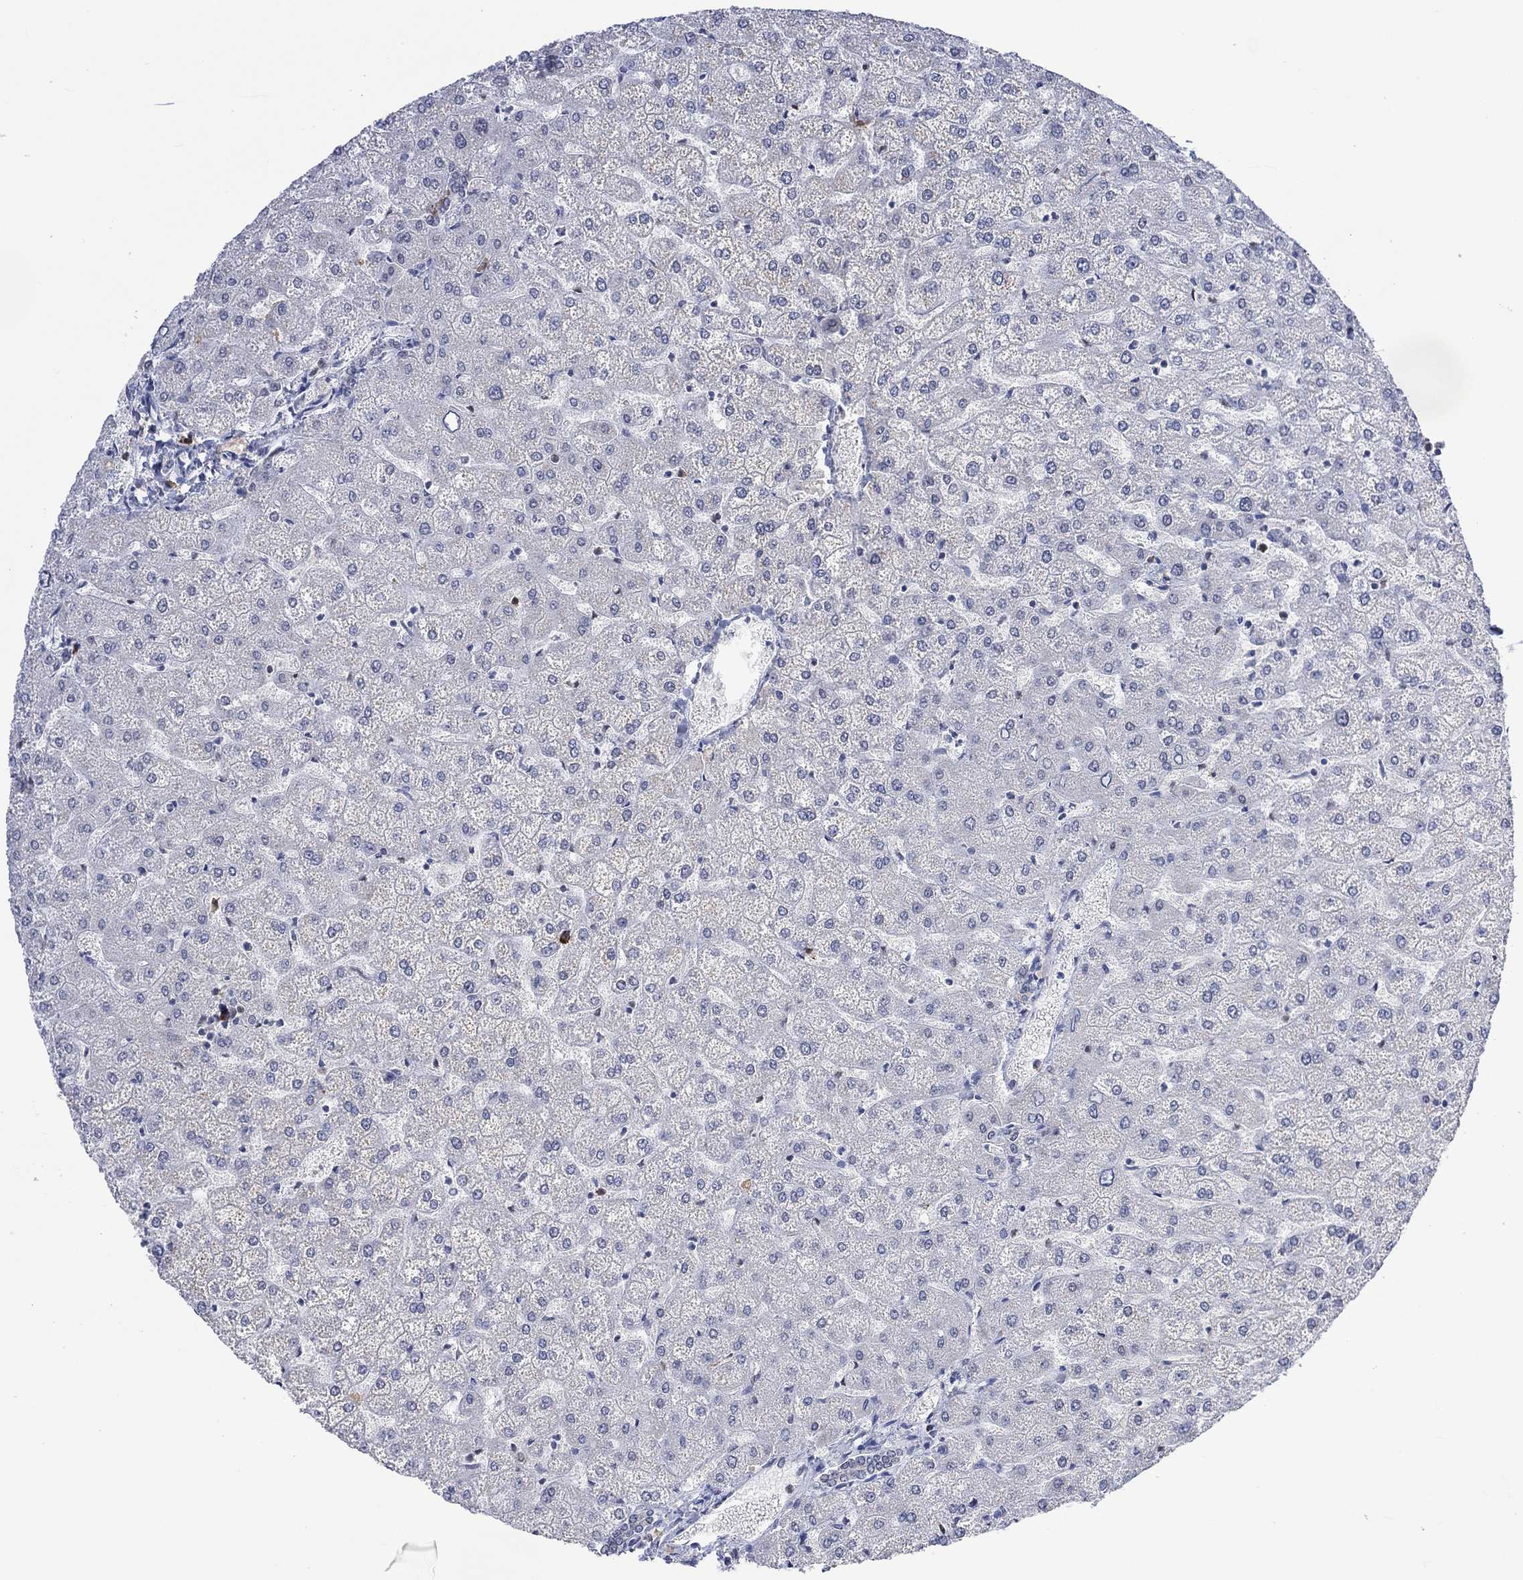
{"staining": {"intensity": "strong", "quantity": "<25%", "location": "nuclear"}, "tissue": "liver", "cell_type": "Cholangiocytes", "image_type": "normal", "snomed": [{"axis": "morphology", "description": "Normal tissue, NOS"}, {"axis": "topography", "description": "Liver"}], "caption": "Protein staining of benign liver displays strong nuclear positivity in about <25% of cholangiocytes. Ihc stains the protein in brown and the nuclei are stained blue.", "gene": "RAD54L2", "patient": {"sex": "female", "age": 32}}